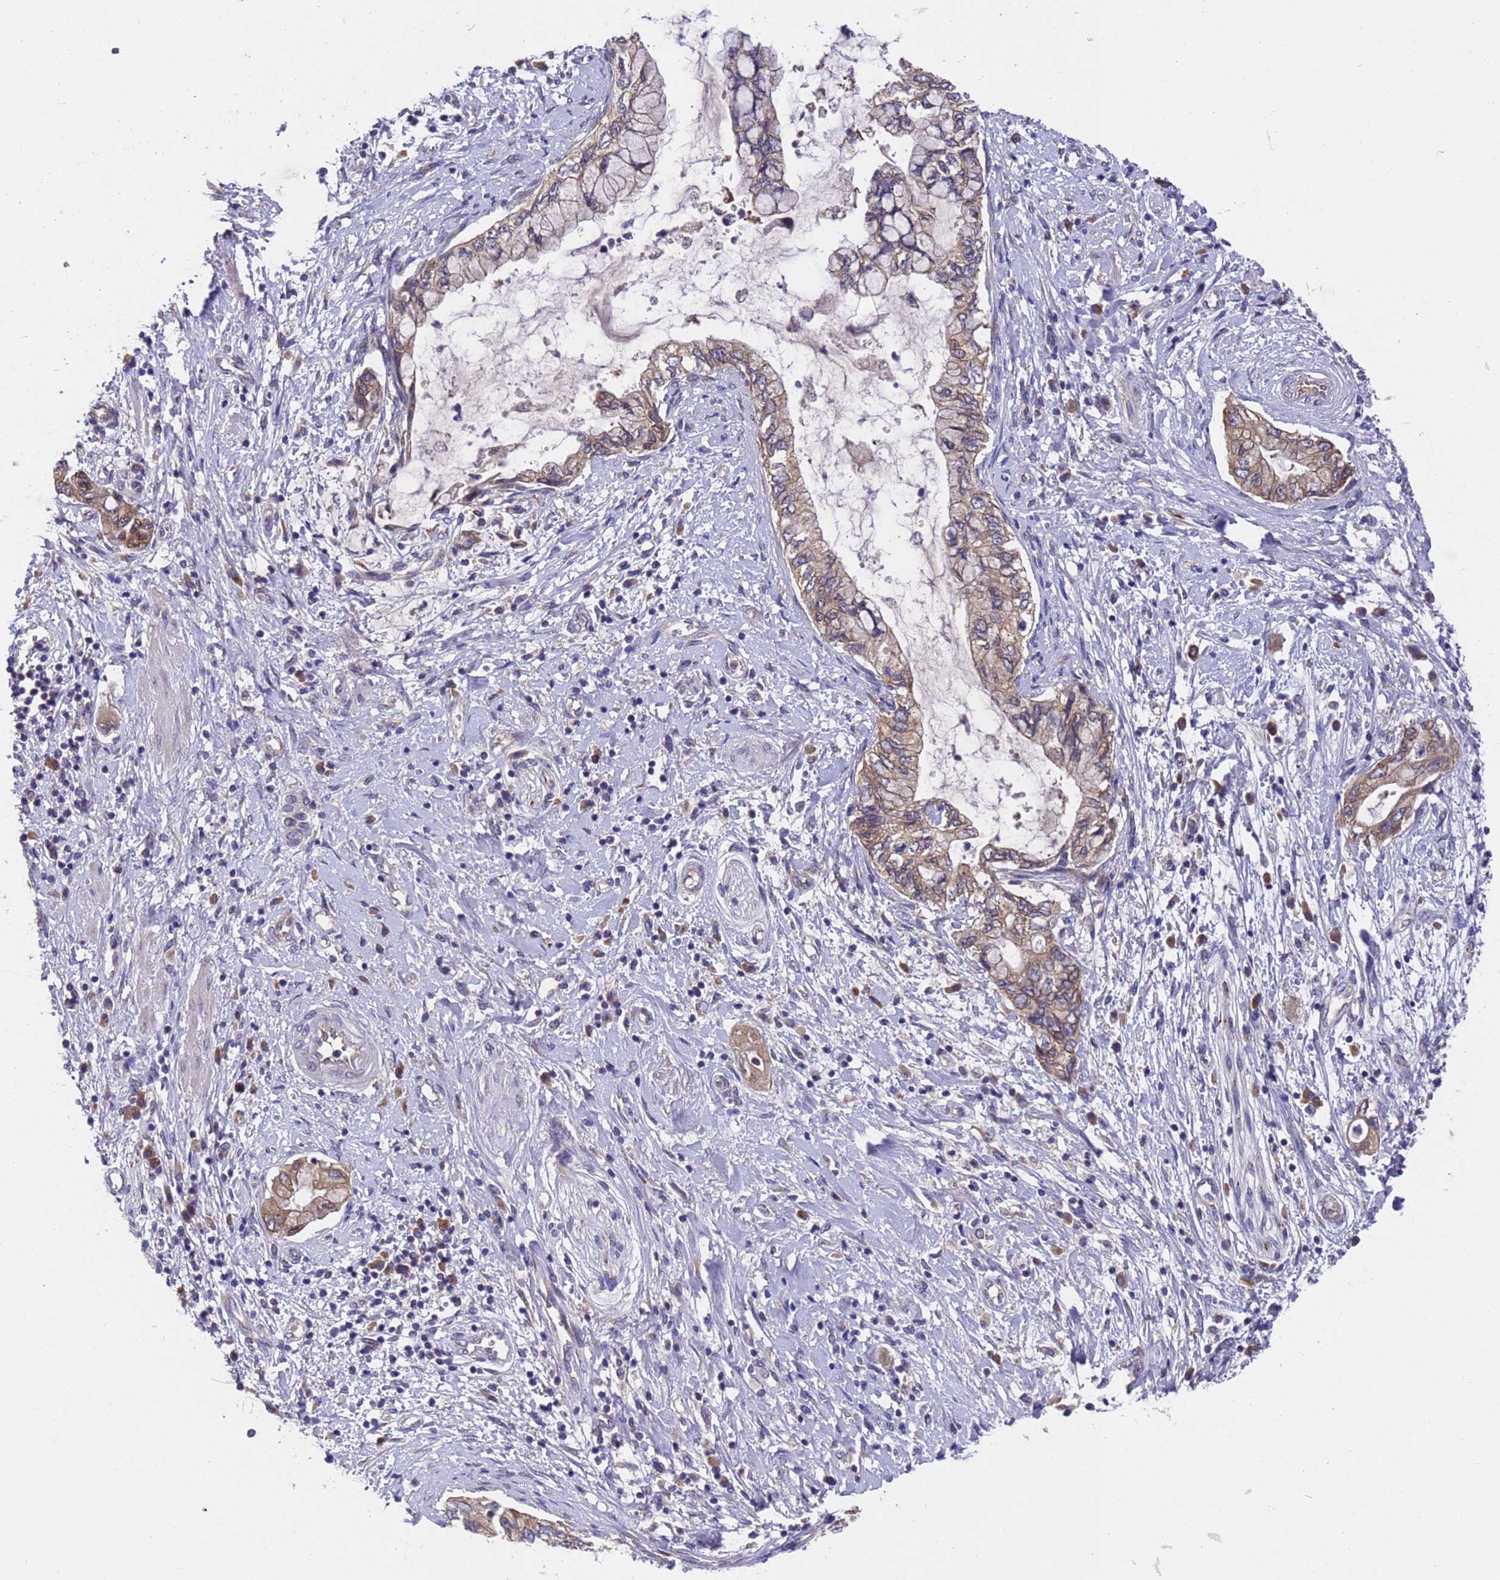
{"staining": {"intensity": "moderate", "quantity": "25%-75%", "location": "cytoplasmic/membranous"}, "tissue": "pancreatic cancer", "cell_type": "Tumor cells", "image_type": "cancer", "snomed": [{"axis": "morphology", "description": "Adenocarcinoma, NOS"}, {"axis": "topography", "description": "Pancreas"}], "caption": "This is an image of immunohistochemistry (IHC) staining of pancreatic cancer (adenocarcinoma), which shows moderate expression in the cytoplasmic/membranous of tumor cells.", "gene": "DCAF12L2", "patient": {"sex": "female", "age": 73}}